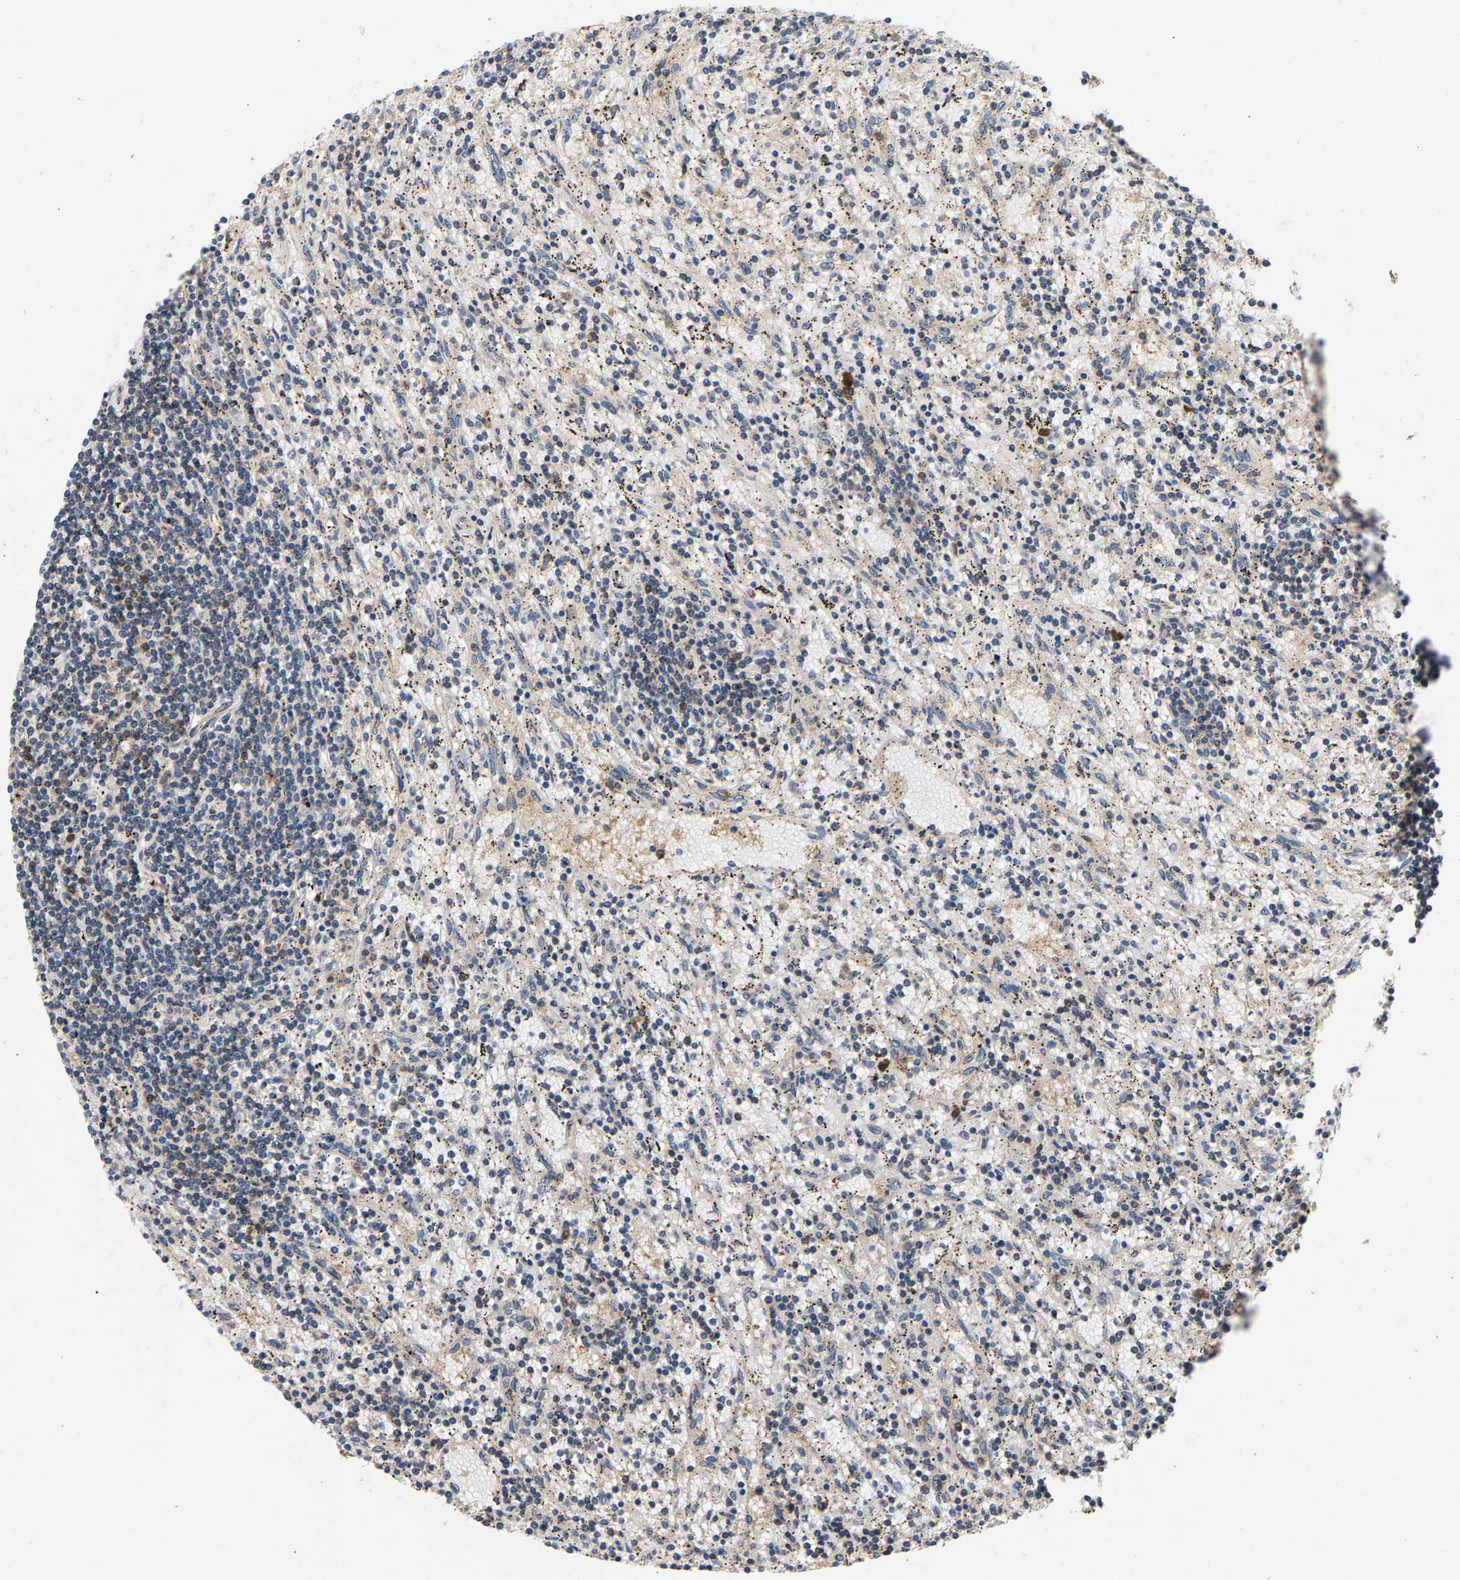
{"staining": {"intensity": "negative", "quantity": "none", "location": "none"}, "tissue": "lymphoma", "cell_type": "Tumor cells", "image_type": "cancer", "snomed": [{"axis": "morphology", "description": "Malignant lymphoma, non-Hodgkin's type, Low grade"}, {"axis": "topography", "description": "Spleen"}], "caption": "The photomicrograph exhibits no significant expression in tumor cells of lymphoma.", "gene": "FAM78A", "patient": {"sex": "male", "age": 76}}